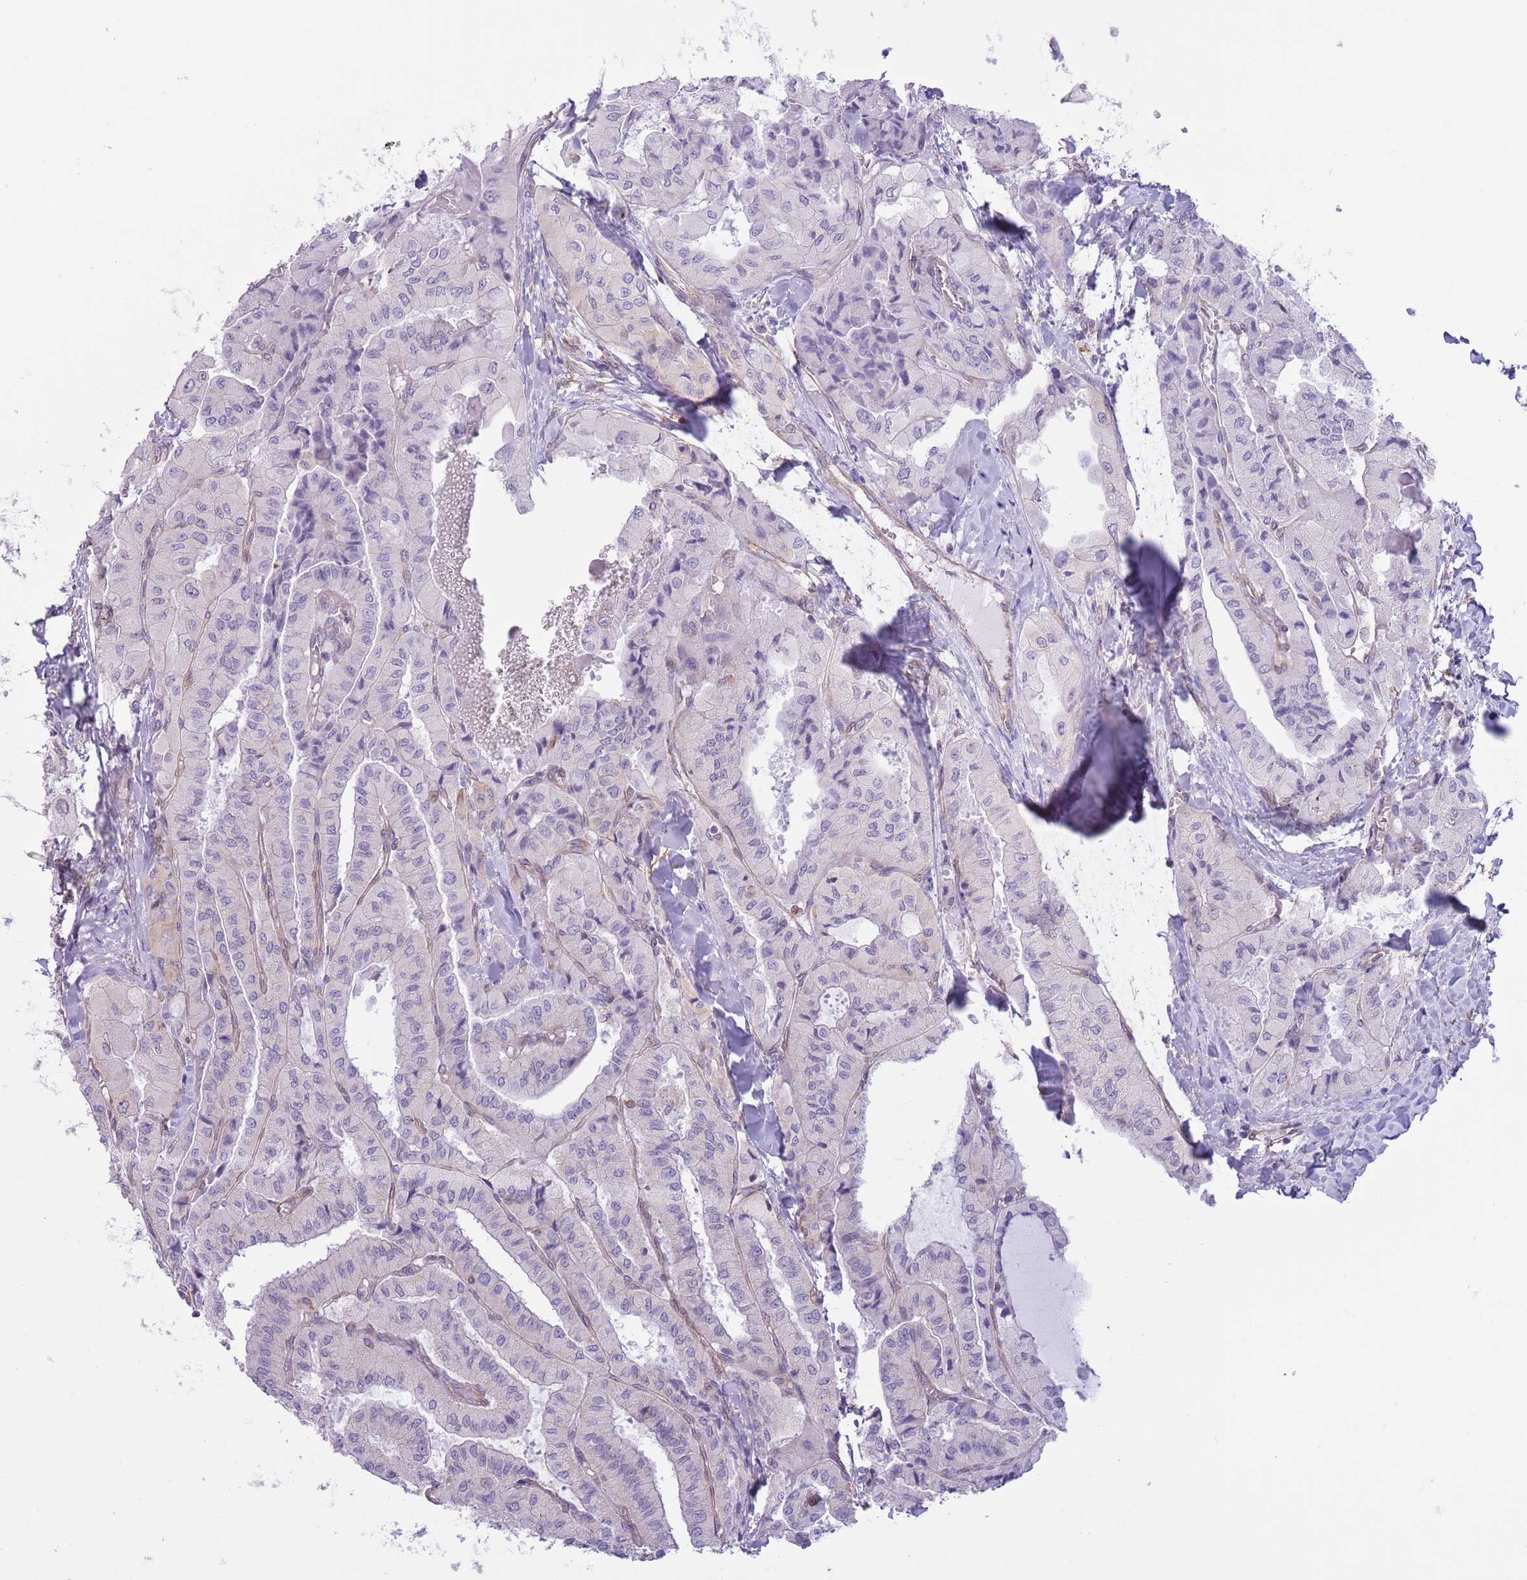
{"staining": {"intensity": "negative", "quantity": "none", "location": "none"}, "tissue": "thyroid cancer", "cell_type": "Tumor cells", "image_type": "cancer", "snomed": [{"axis": "morphology", "description": "Normal tissue, NOS"}, {"axis": "morphology", "description": "Papillary adenocarcinoma, NOS"}, {"axis": "topography", "description": "Thyroid gland"}], "caption": "An IHC histopathology image of thyroid cancer is shown. There is no staining in tumor cells of thyroid cancer. Nuclei are stained in blue.", "gene": "RBP3", "patient": {"sex": "female", "age": 59}}